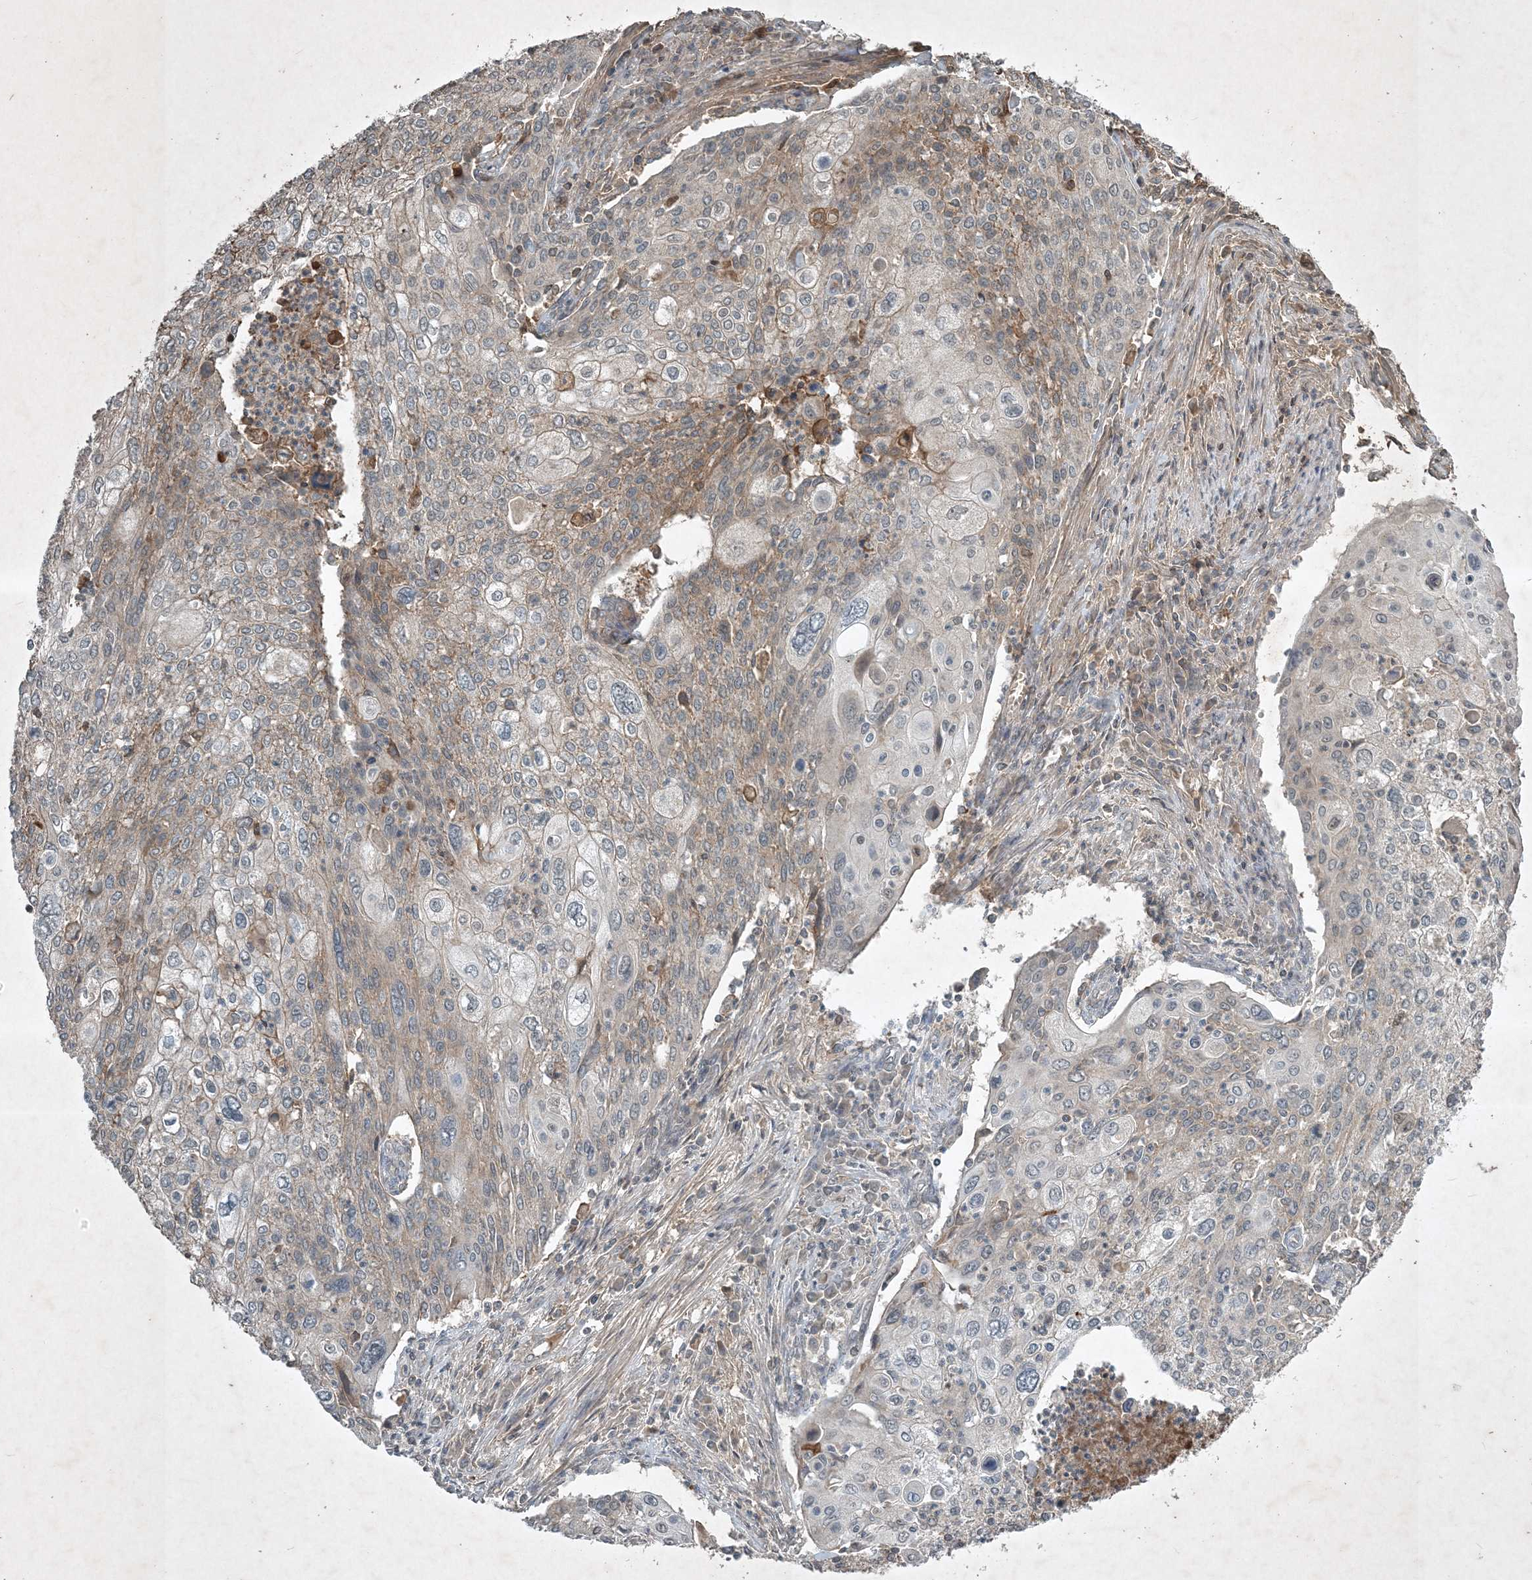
{"staining": {"intensity": "weak", "quantity": "<25%", "location": "cytoplasmic/membranous"}, "tissue": "cervical cancer", "cell_type": "Tumor cells", "image_type": "cancer", "snomed": [{"axis": "morphology", "description": "Squamous cell carcinoma, NOS"}, {"axis": "topography", "description": "Cervix"}], "caption": "DAB (3,3'-diaminobenzidine) immunohistochemical staining of cervical squamous cell carcinoma shows no significant positivity in tumor cells.", "gene": "TNFAIP6", "patient": {"sex": "female", "age": 40}}